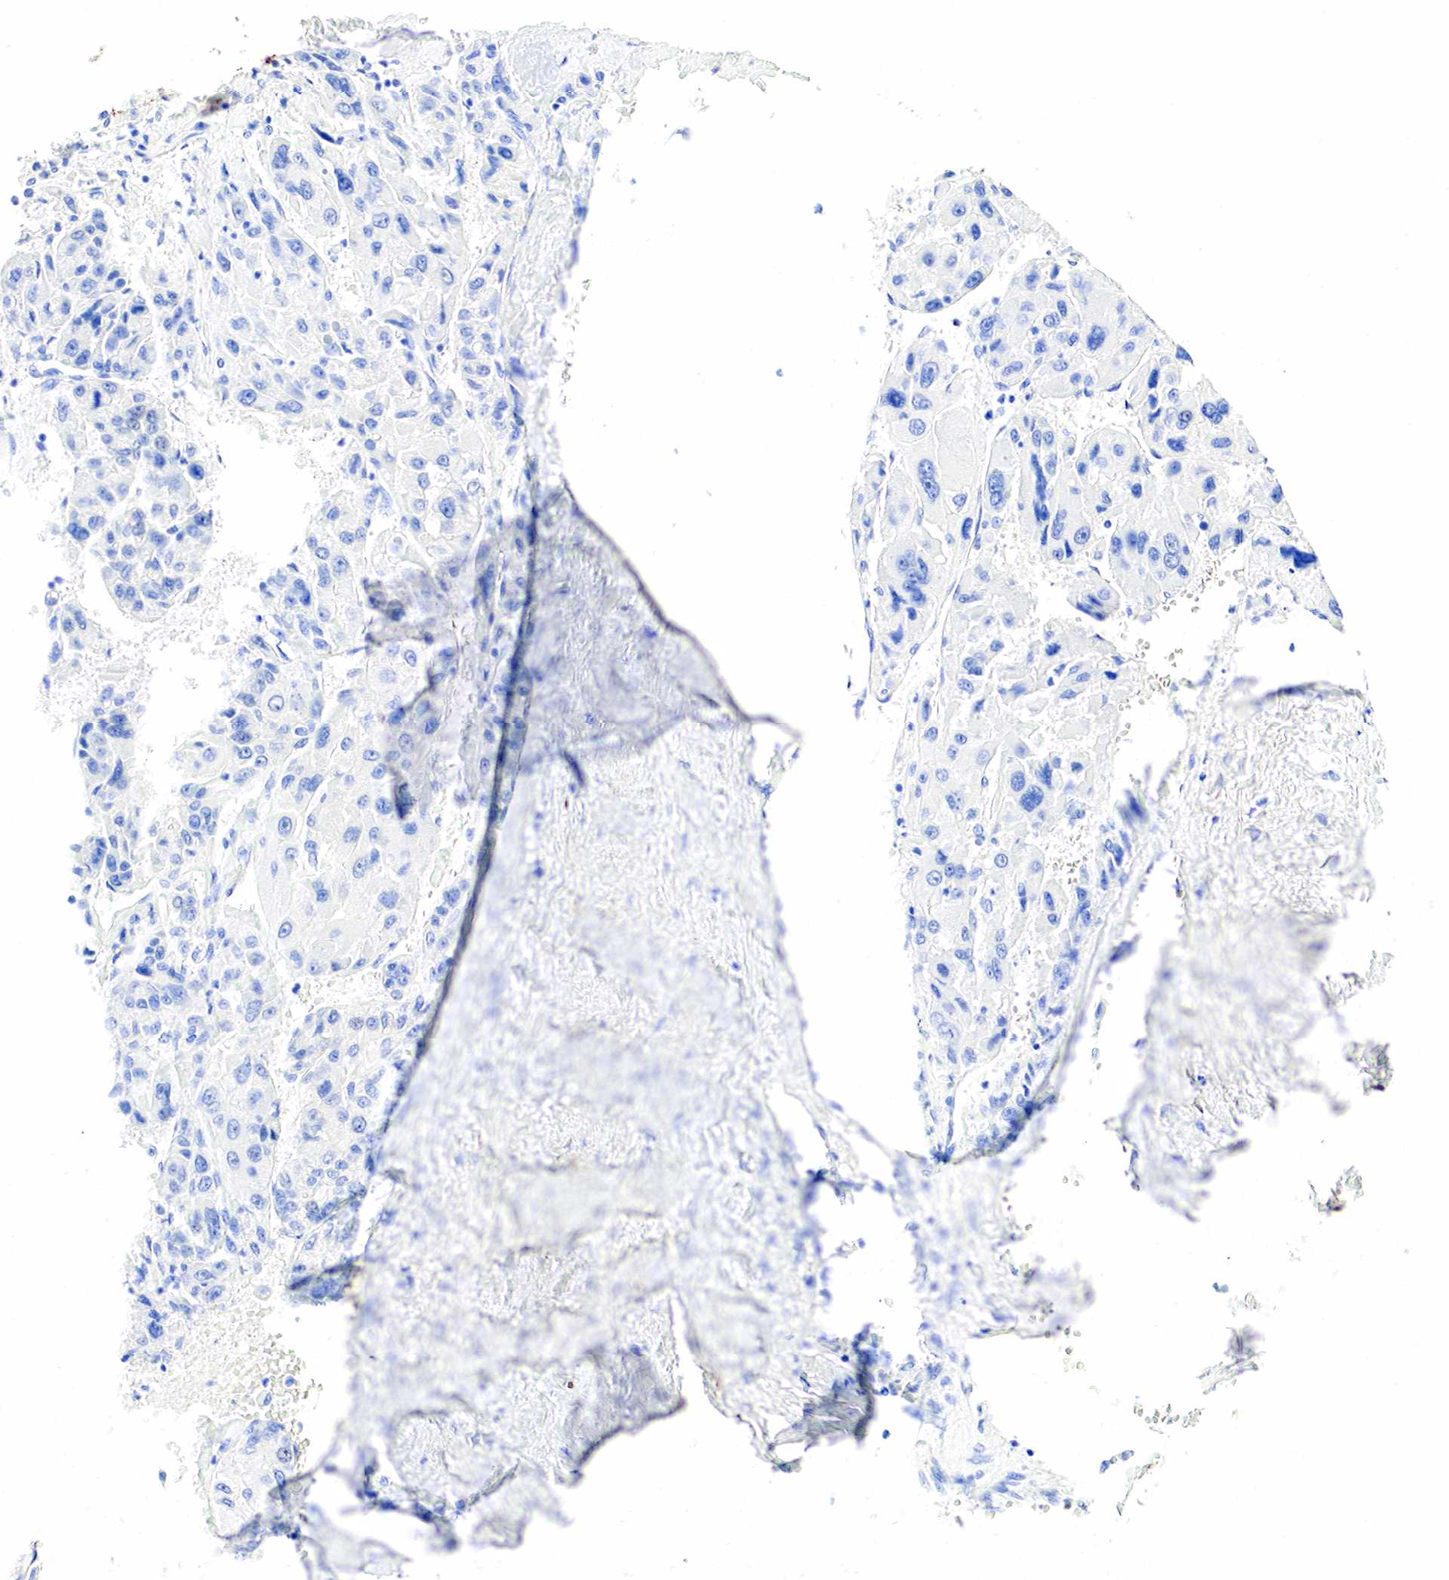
{"staining": {"intensity": "negative", "quantity": "none", "location": "none"}, "tissue": "liver cancer", "cell_type": "Tumor cells", "image_type": "cancer", "snomed": [{"axis": "morphology", "description": "Carcinoma, Hepatocellular, NOS"}, {"axis": "topography", "description": "Liver"}], "caption": "DAB (3,3'-diaminobenzidine) immunohistochemical staining of liver hepatocellular carcinoma reveals no significant expression in tumor cells.", "gene": "KRT7", "patient": {"sex": "male", "age": 64}}